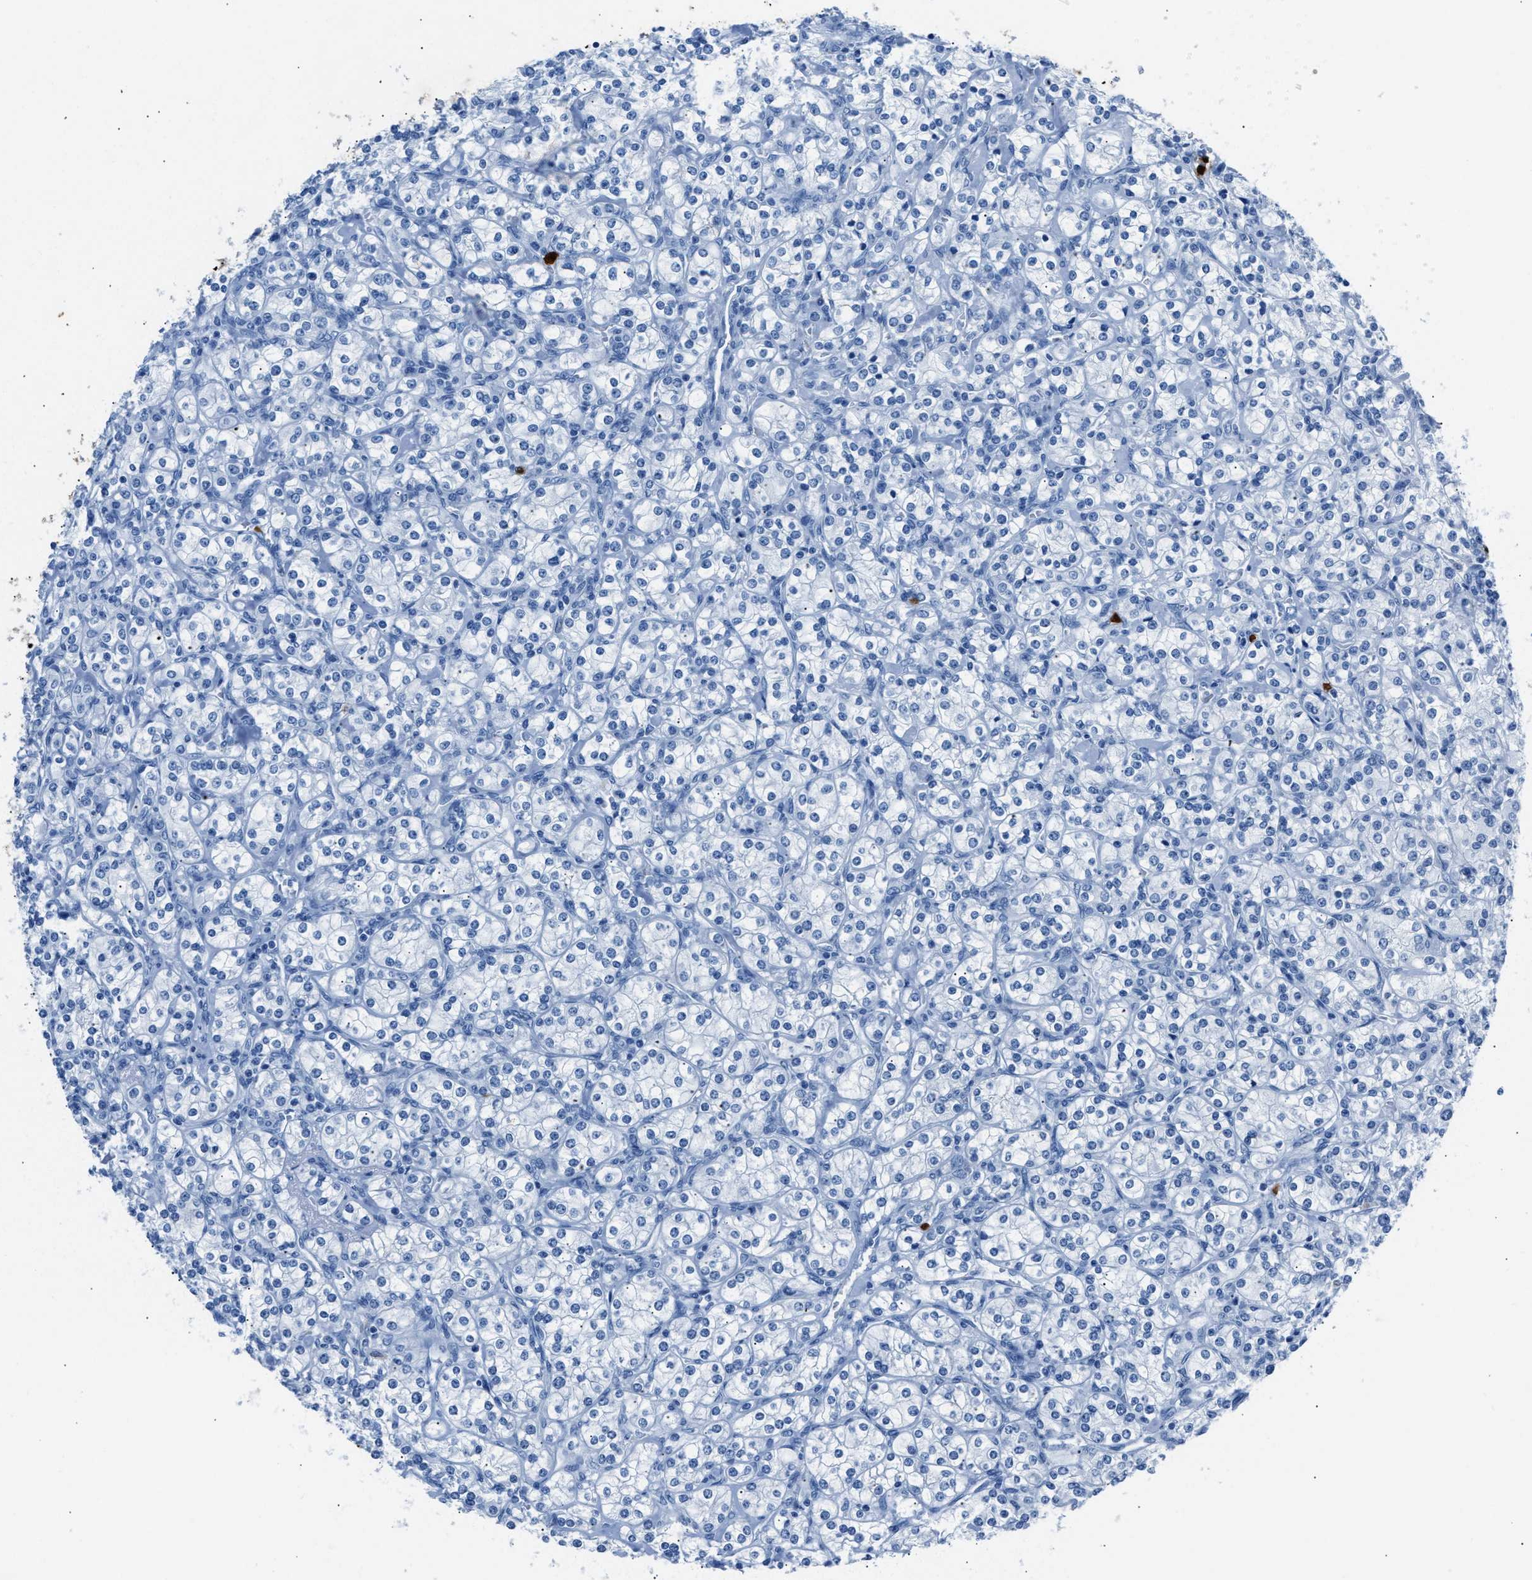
{"staining": {"intensity": "negative", "quantity": "none", "location": "none"}, "tissue": "renal cancer", "cell_type": "Tumor cells", "image_type": "cancer", "snomed": [{"axis": "morphology", "description": "Adenocarcinoma, NOS"}, {"axis": "topography", "description": "Kidney"}], "caption": "Tumor cells are negative for brown protein staining in renal cancer (adenocarcinoma).", "gene": "S100P", "patient": {"sex": "male", "age": 77}}